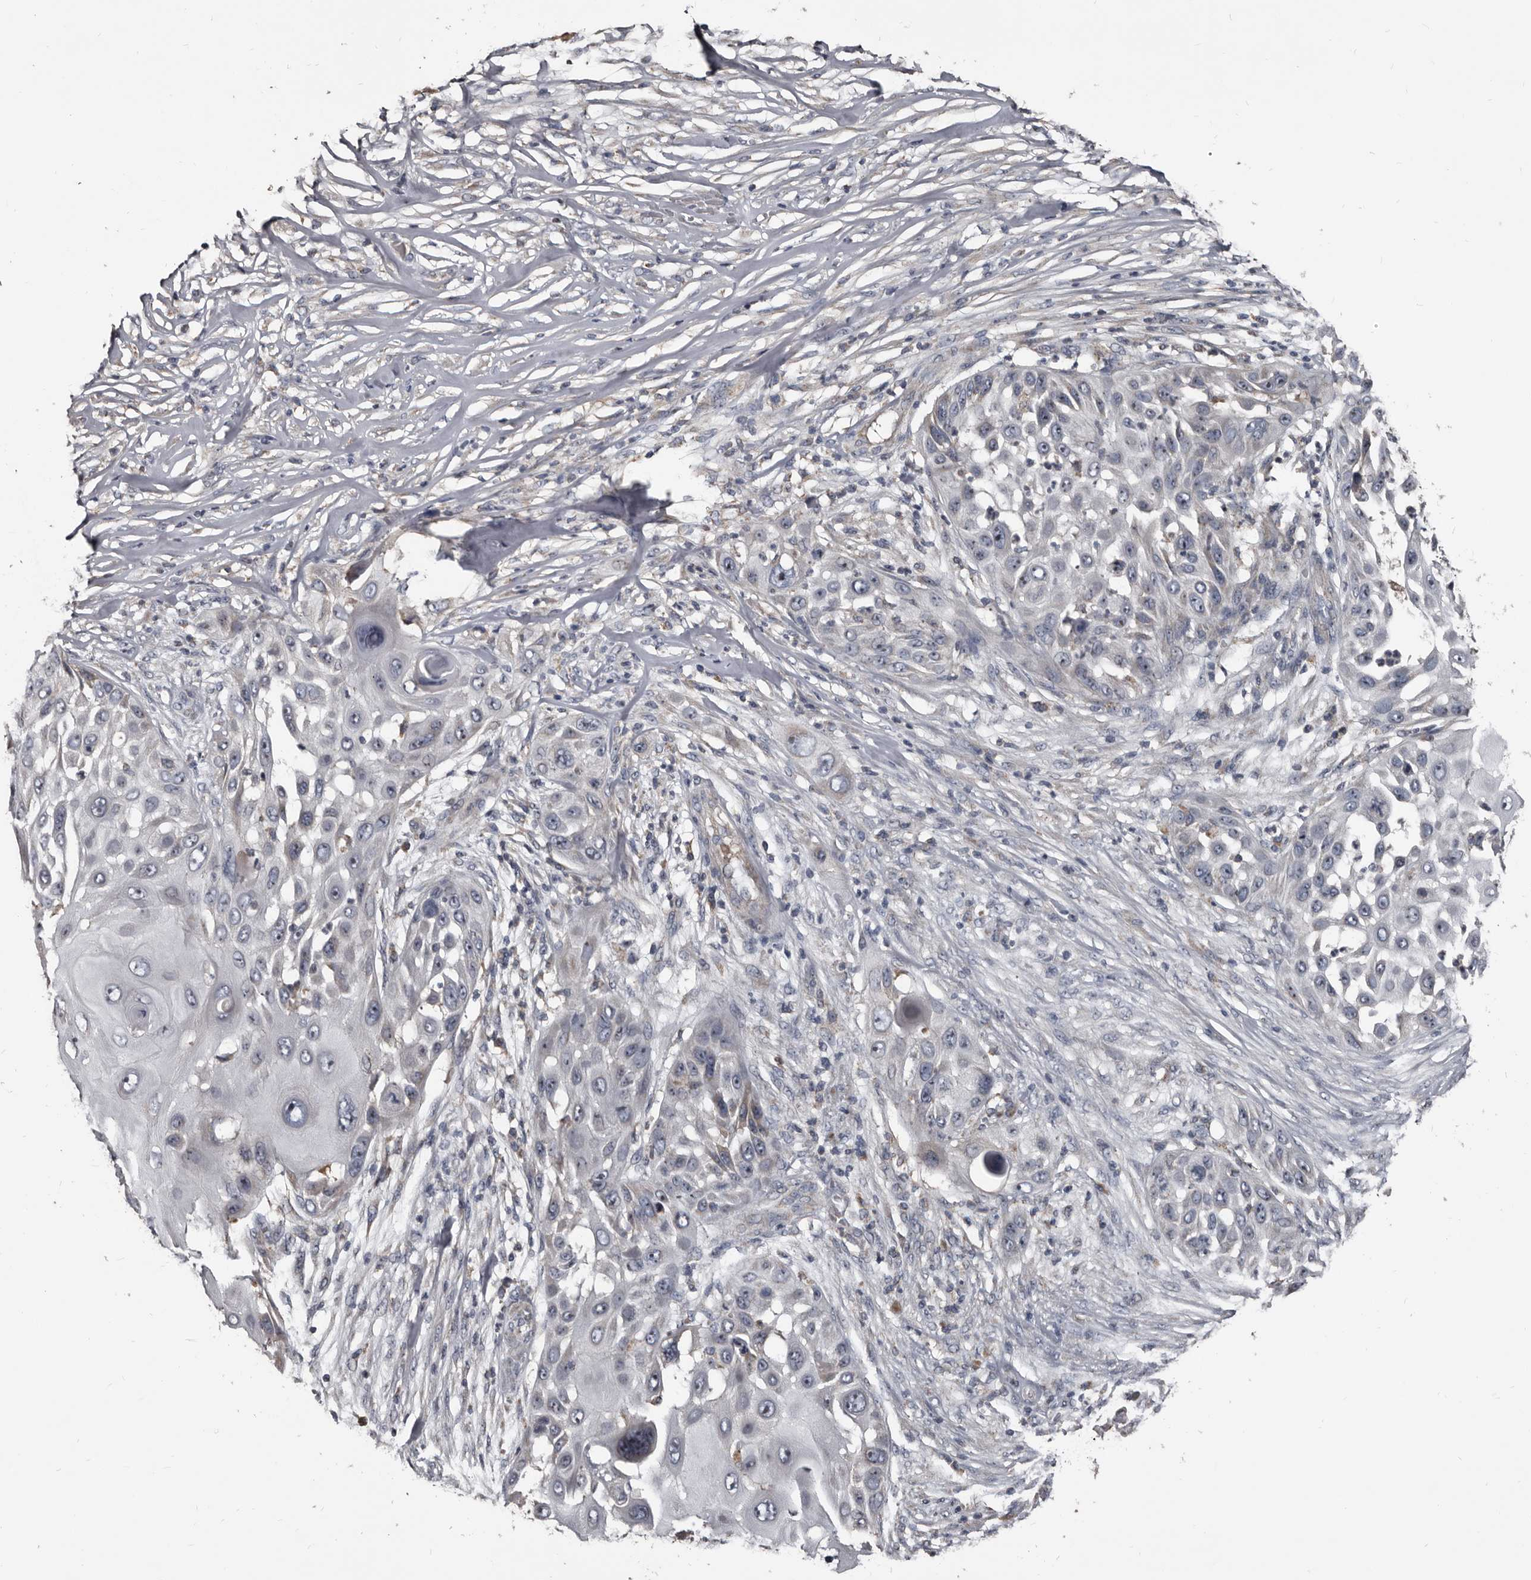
{"staining": {"intensity": "negative", "quantity": "none", "location": "none"}, "tissue": "skin cancer", "cell_type": "Tumor cells", "image_type": "cancer", "snomed": [{"axis": "morphology", "description": "Squamous cell carcinoma, NOS"}, {"axis": "topography", "description": "Skin"}], "caption": "Immunohistochemistry (IHC) photomicrograph of neoplastic tissue: human skin cancer (squamous cell carcinoma) stained with DAB (3,3'-diaminobenzidine) reveals no significant protein positivity in tumor cells. Brightfield microscopy of IHC stained with DAB (3,3'-diaminobenzidine) (brown) and hematoxylin (blue), captured at high magnification.", "gene": "GREB1", "patient": {"sex": "female", "age": 44}}